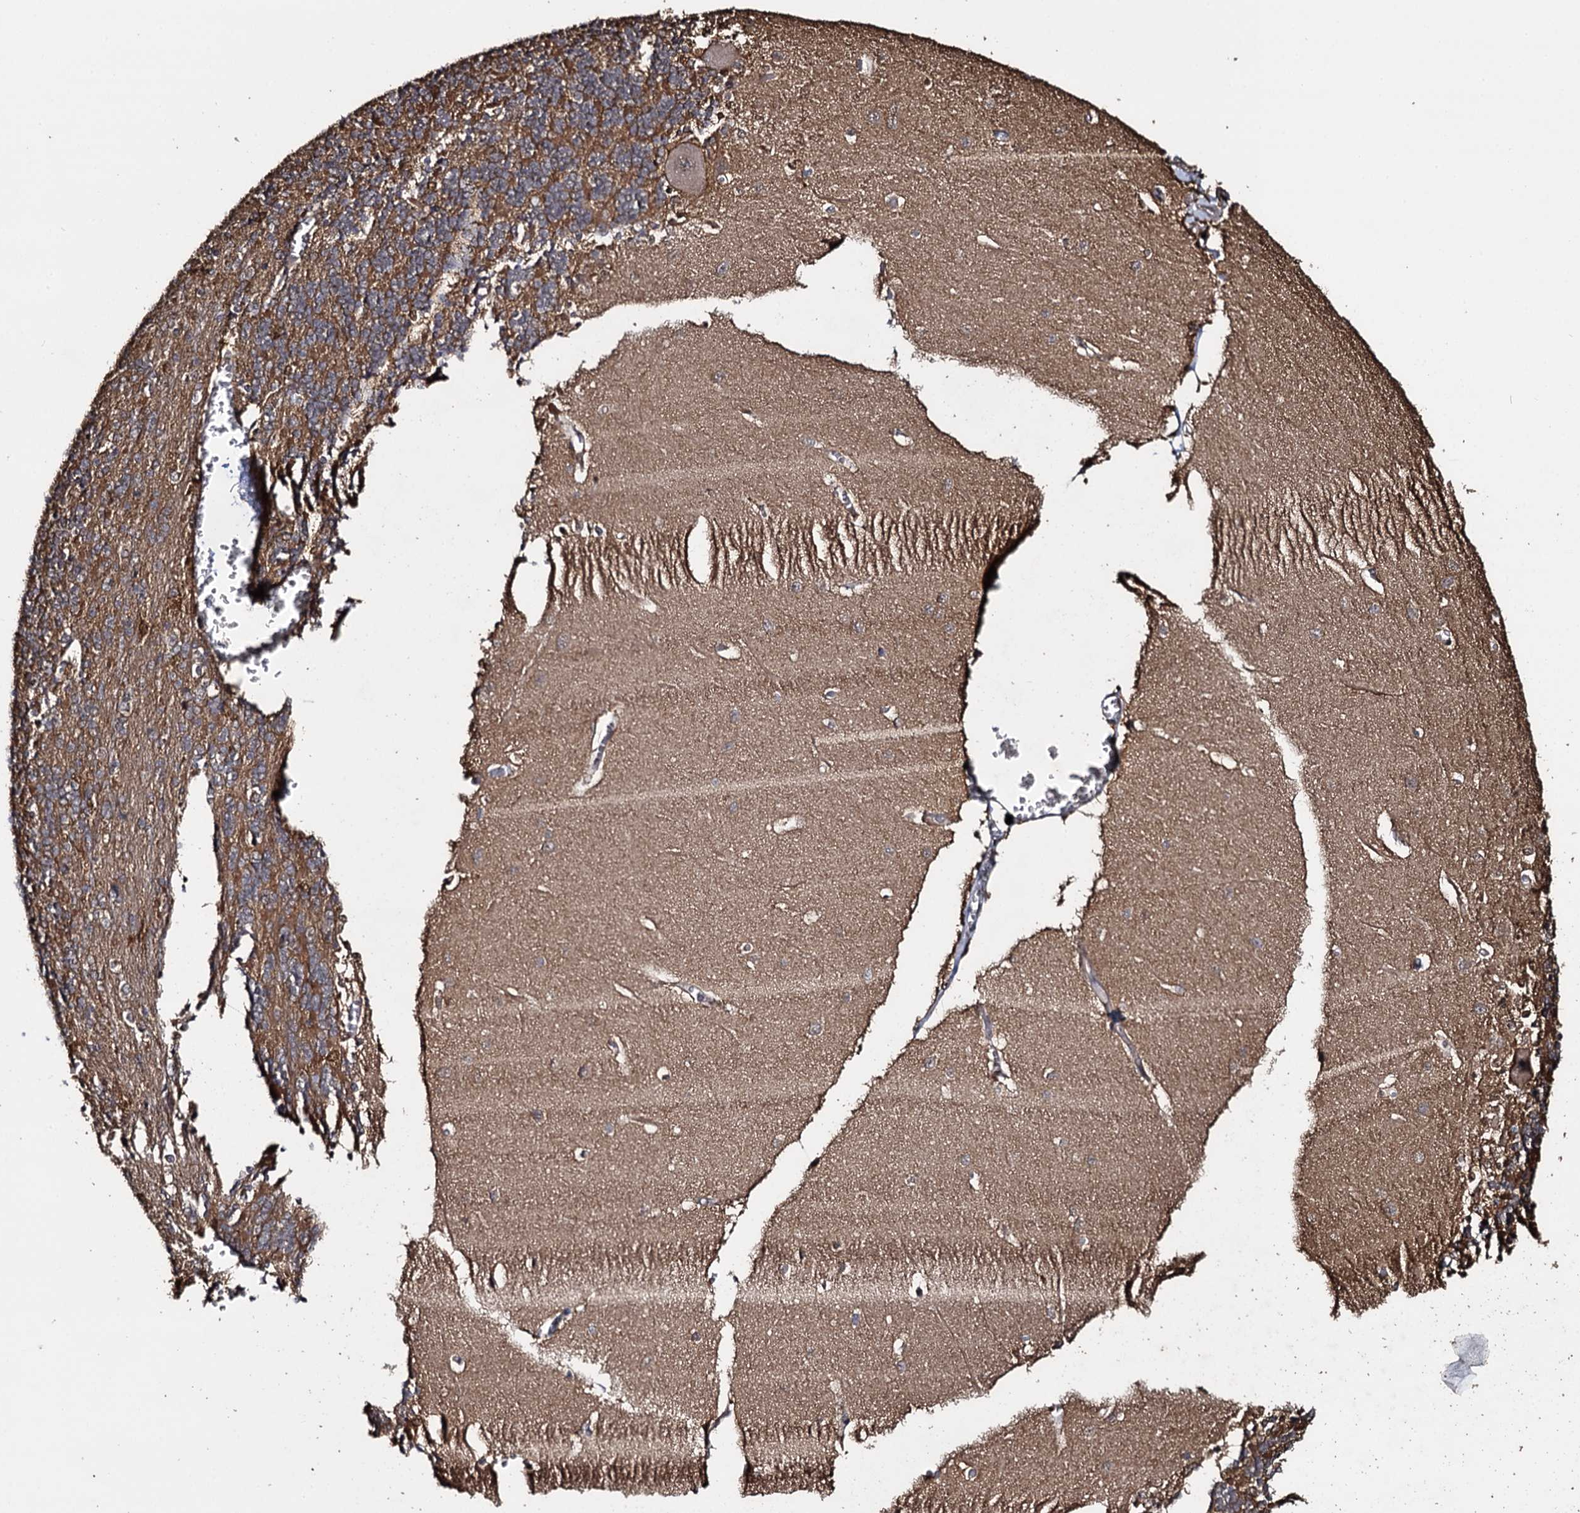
{"staining": {"intensity": "moderate", "quantity": ">75%", "location": "cytoplasmic/membranous"}, "tissue": "cerebellum", "cell_type": "Cells in granular layer", "image_type": "normal", "snomed": [{"axis": "morphology", "description": "Normal tissue, NOS"}, {"axis": "topography", "description": "Cerebellum"}], "caption": "An image of cerebellum stained for a protein displays moderate cytoplasmic/membranous brown staining in cells in granular layer. (DAB (3,3'-diaminobenzidine) IHC with brightfield microscopy, high magnification).", "gene": "SLC46A3", "patient": {"sex": "male", "age": 37}}